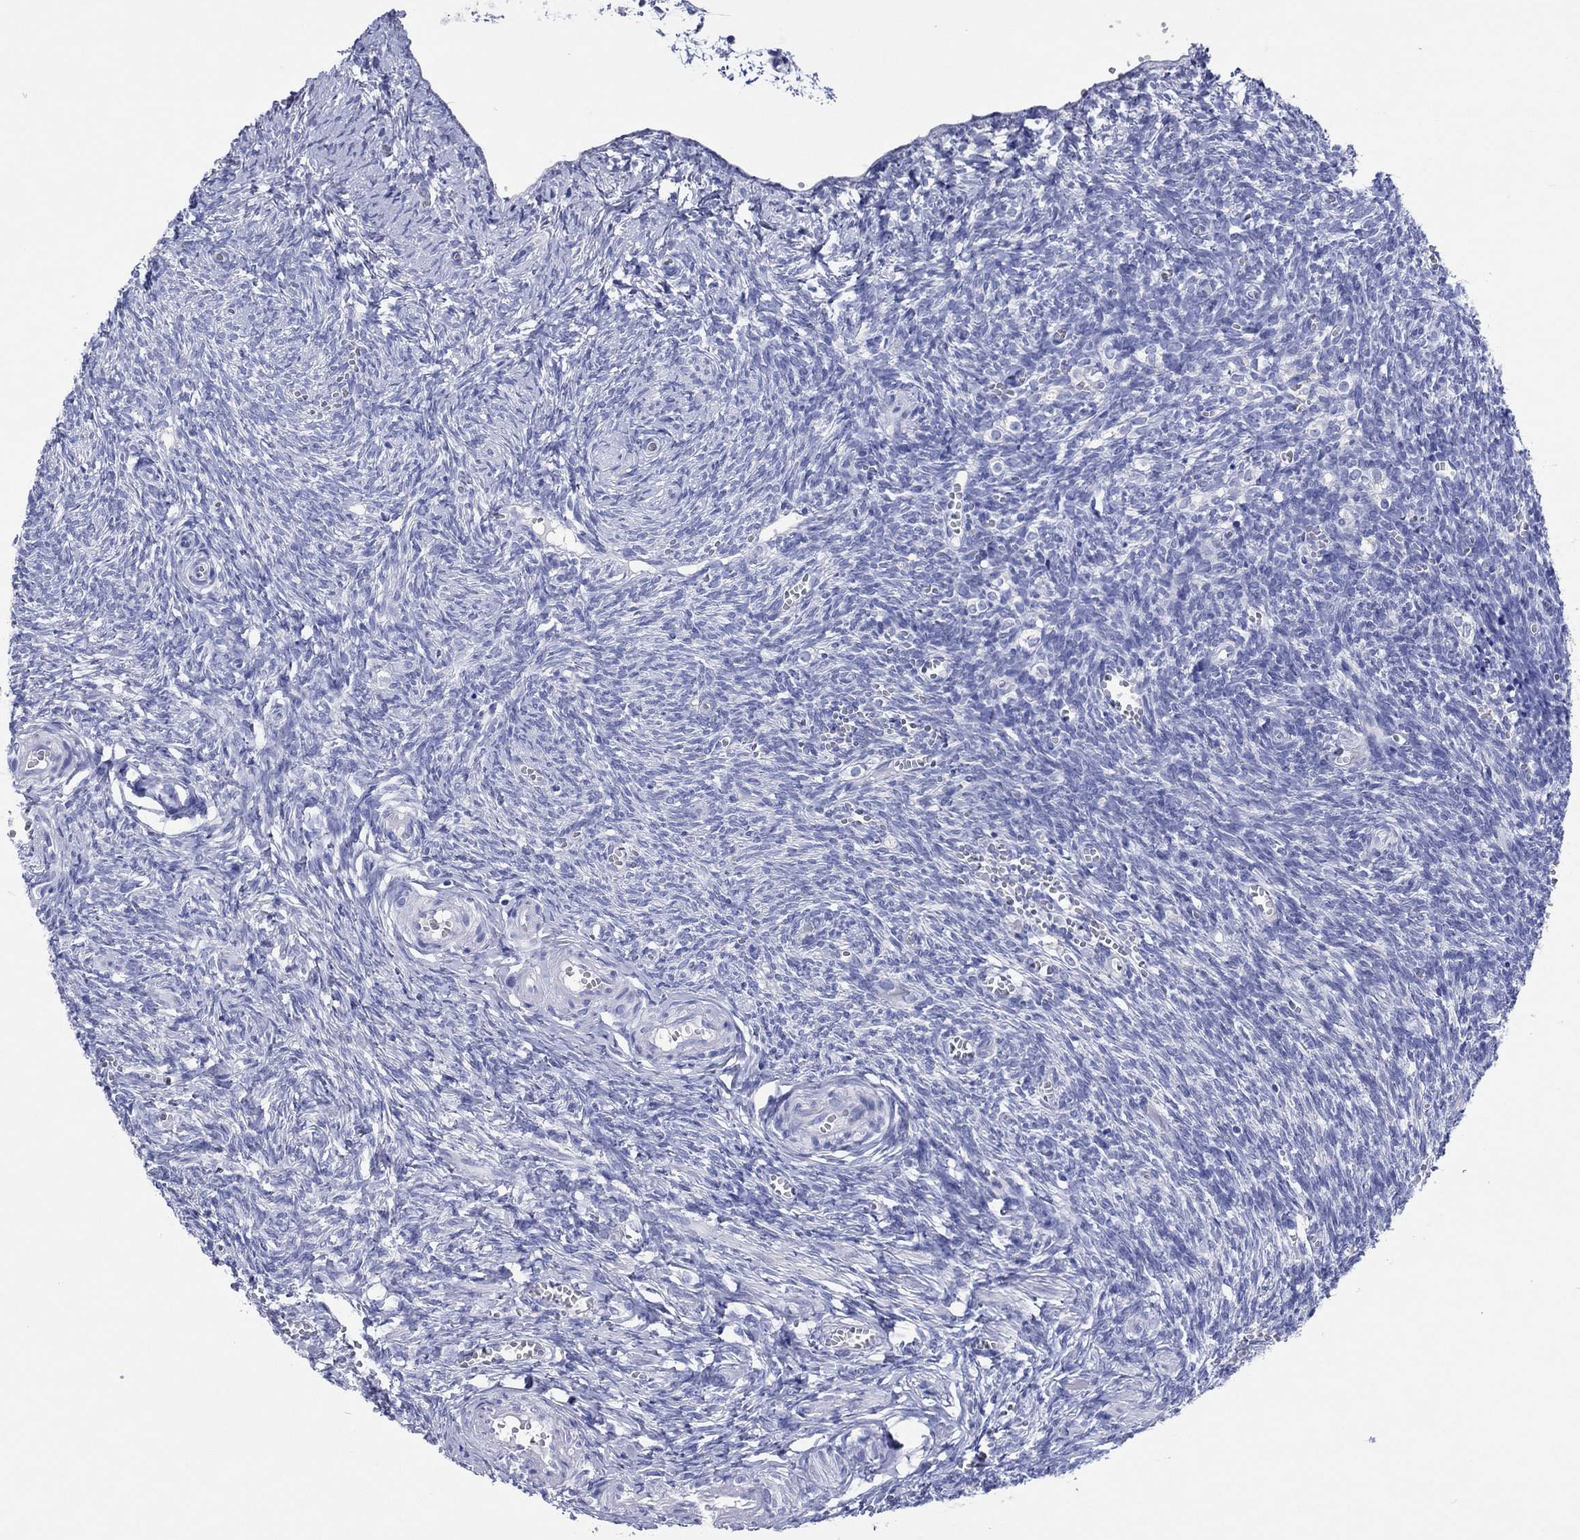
{"staining": {"intensity": "weak", "quantity": "<25%", "location": "cytoplasmic/membranous"}, "tissue": "ovary", "cell_type": "Follicle cells", "image_type": "normal", "snomed": [{"axis": "morphology", "description": "Normal tissue, NOS"}, {"axis": "topography", "description": "Ovary"}], "caption": "The immunohistochemistry histopathology image has no significant staining in follicle cells of ovary. (DAB IHC visualized using brightfield microscopy, high magnification).", "gene": "HCRT", "patient": {"sex": "female", "age": 43}}